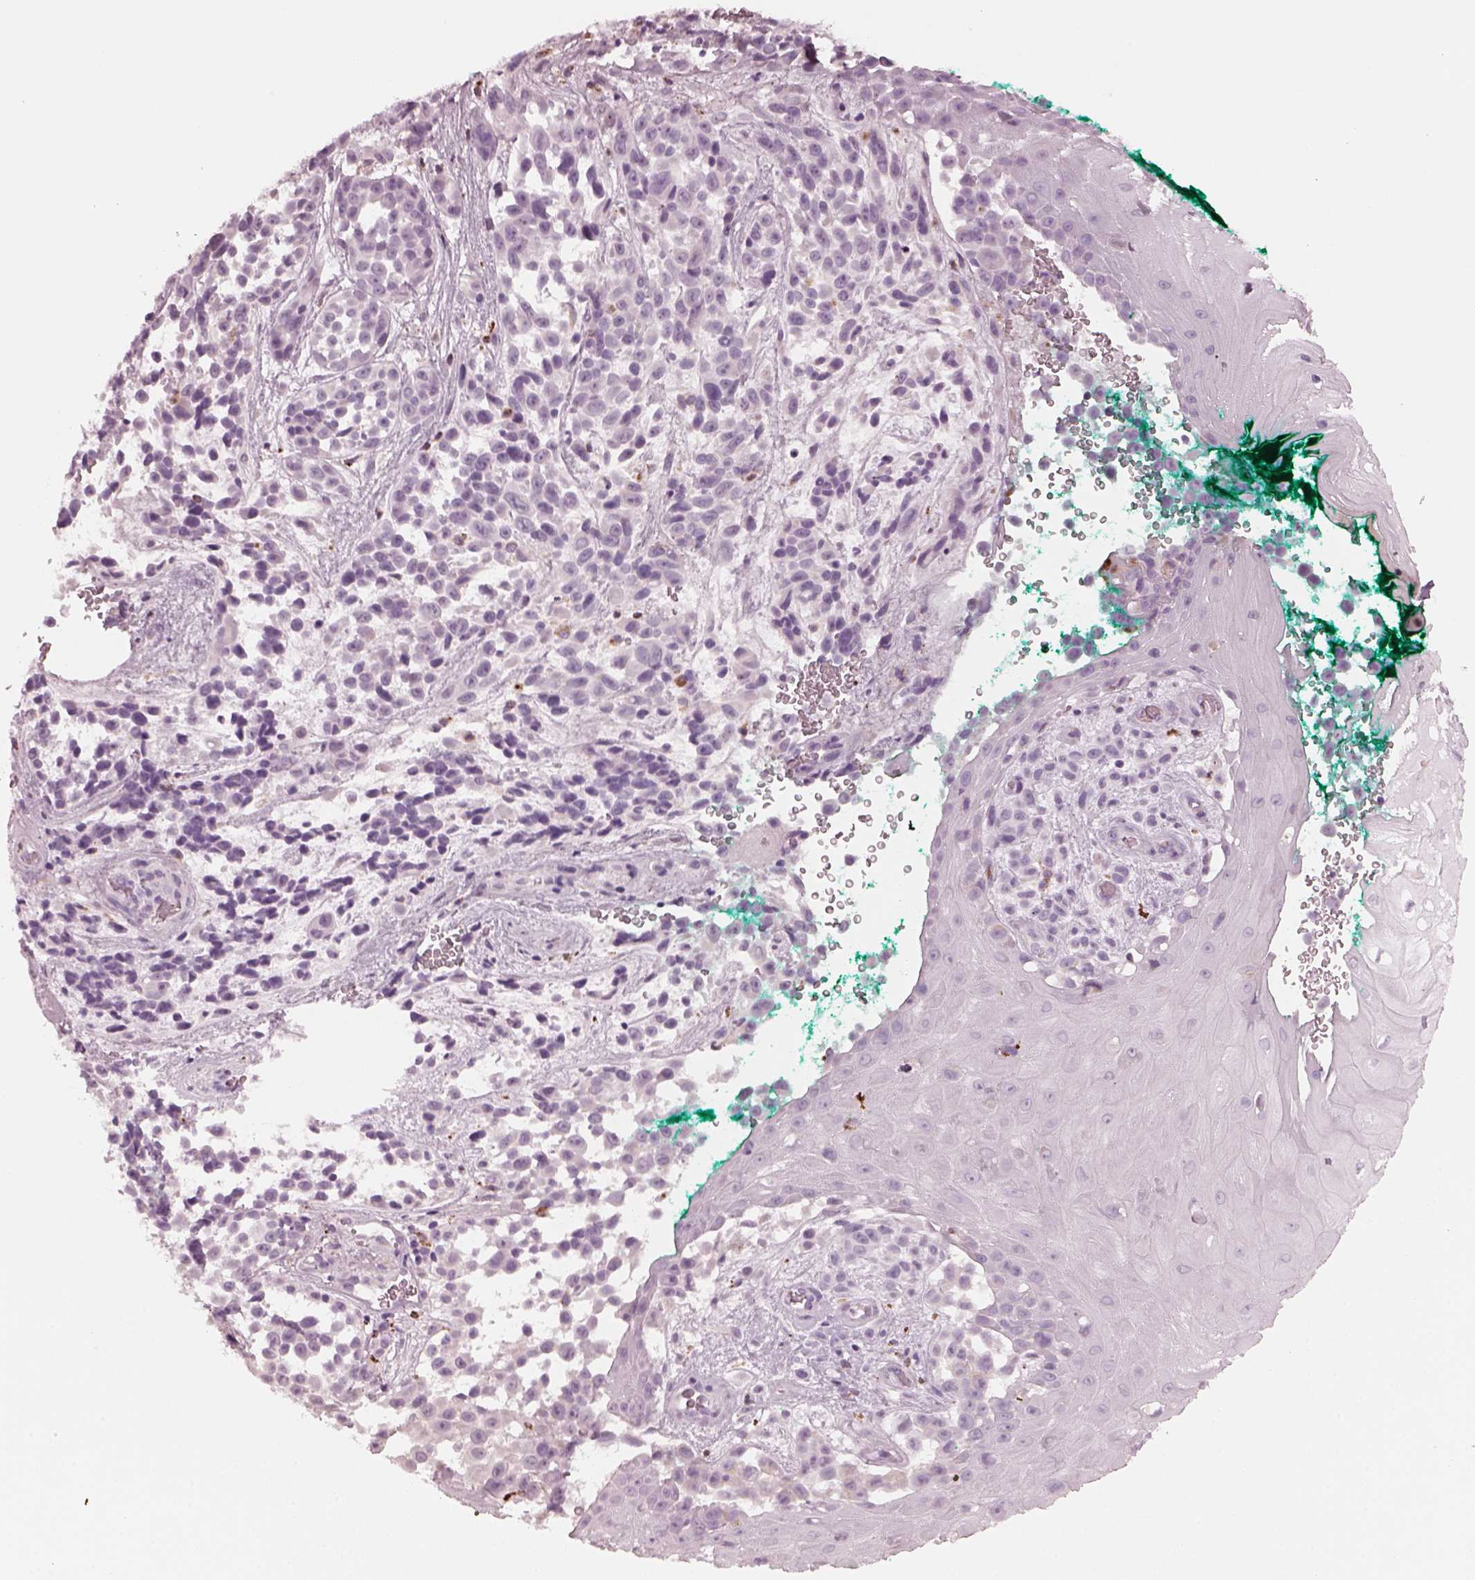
{"staining": {"intensity": "negative", "quantity": "none", "location": "none"}, "tissue": "melanoma", "cell_type": "Tumor cells", "image_type": "cancer", "snomed": [{"axis": "morphology", "description": "Malignant melanoma, NOS"}, {"axis": "topography", "description": "Skin"}], "caption": "There is no significant staining in tumor cells of melanoma. Nuclei are stained in blue.", "gene": "SLAMF8", "patient": {"sex": "female", "age": 88}}